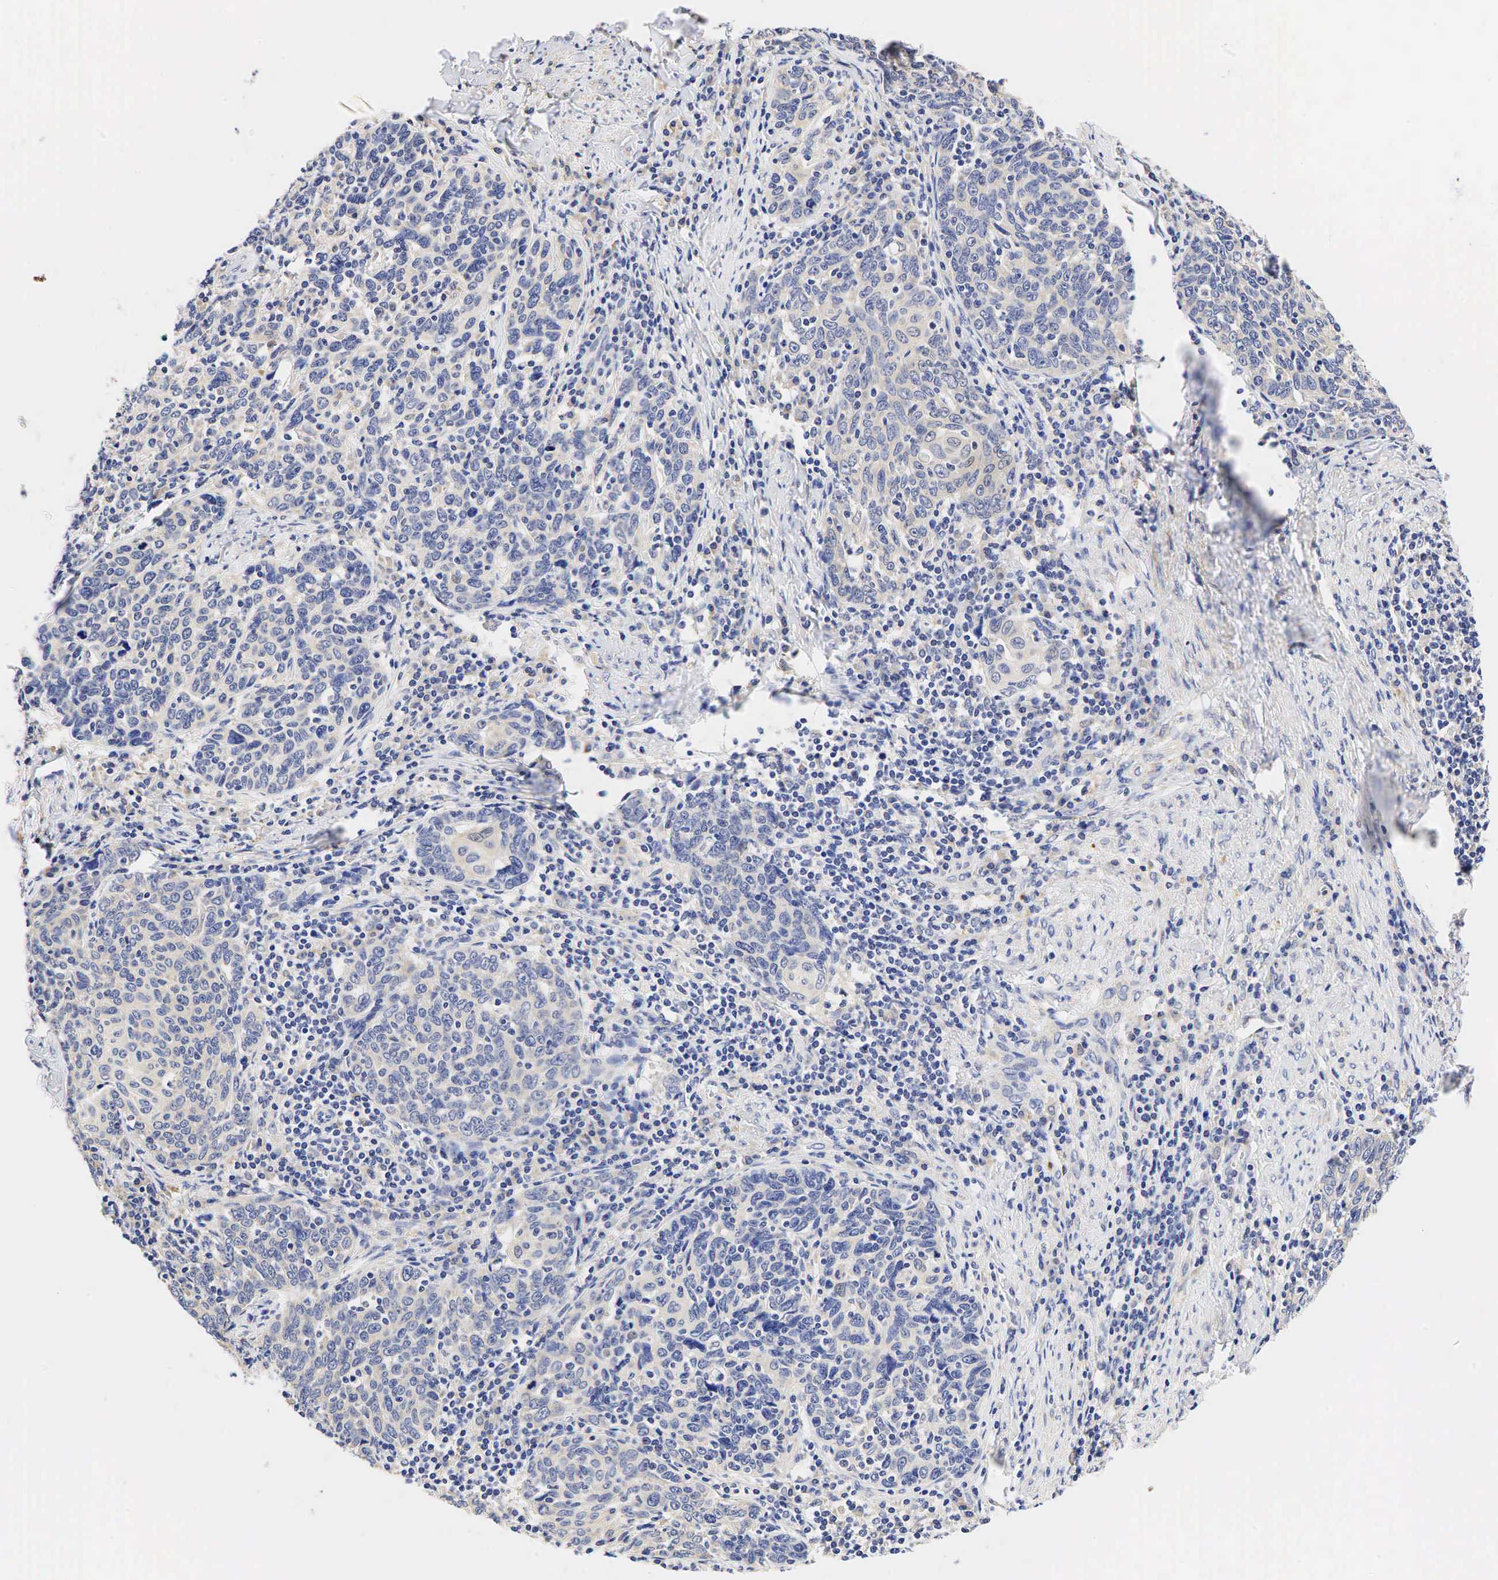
{"staining": {"intensity": "negative", "quantity": "none", "location": "none"}, "tissue": "cervical cancer", "cell_type": "Tumor cells", "image_type": "cancer", "snomed": [{"axis": "morphology", "description": "Squamous cell carcinoma, NOS"}, {"axis": "topography", "description": "Cervix"}], "caption": "Immunohistochemistry (IHC) of cervical cancer (squamous cell carcinoma) displays no positivity in tumor cells. (Stains: DAB immunohistochemistry (IHC) with hematoxylin counter stain, Microscopy: brightfield microscopy at high magnification).", "gene": "CCND1", "patient": {"sex": "female", "age": 41}}